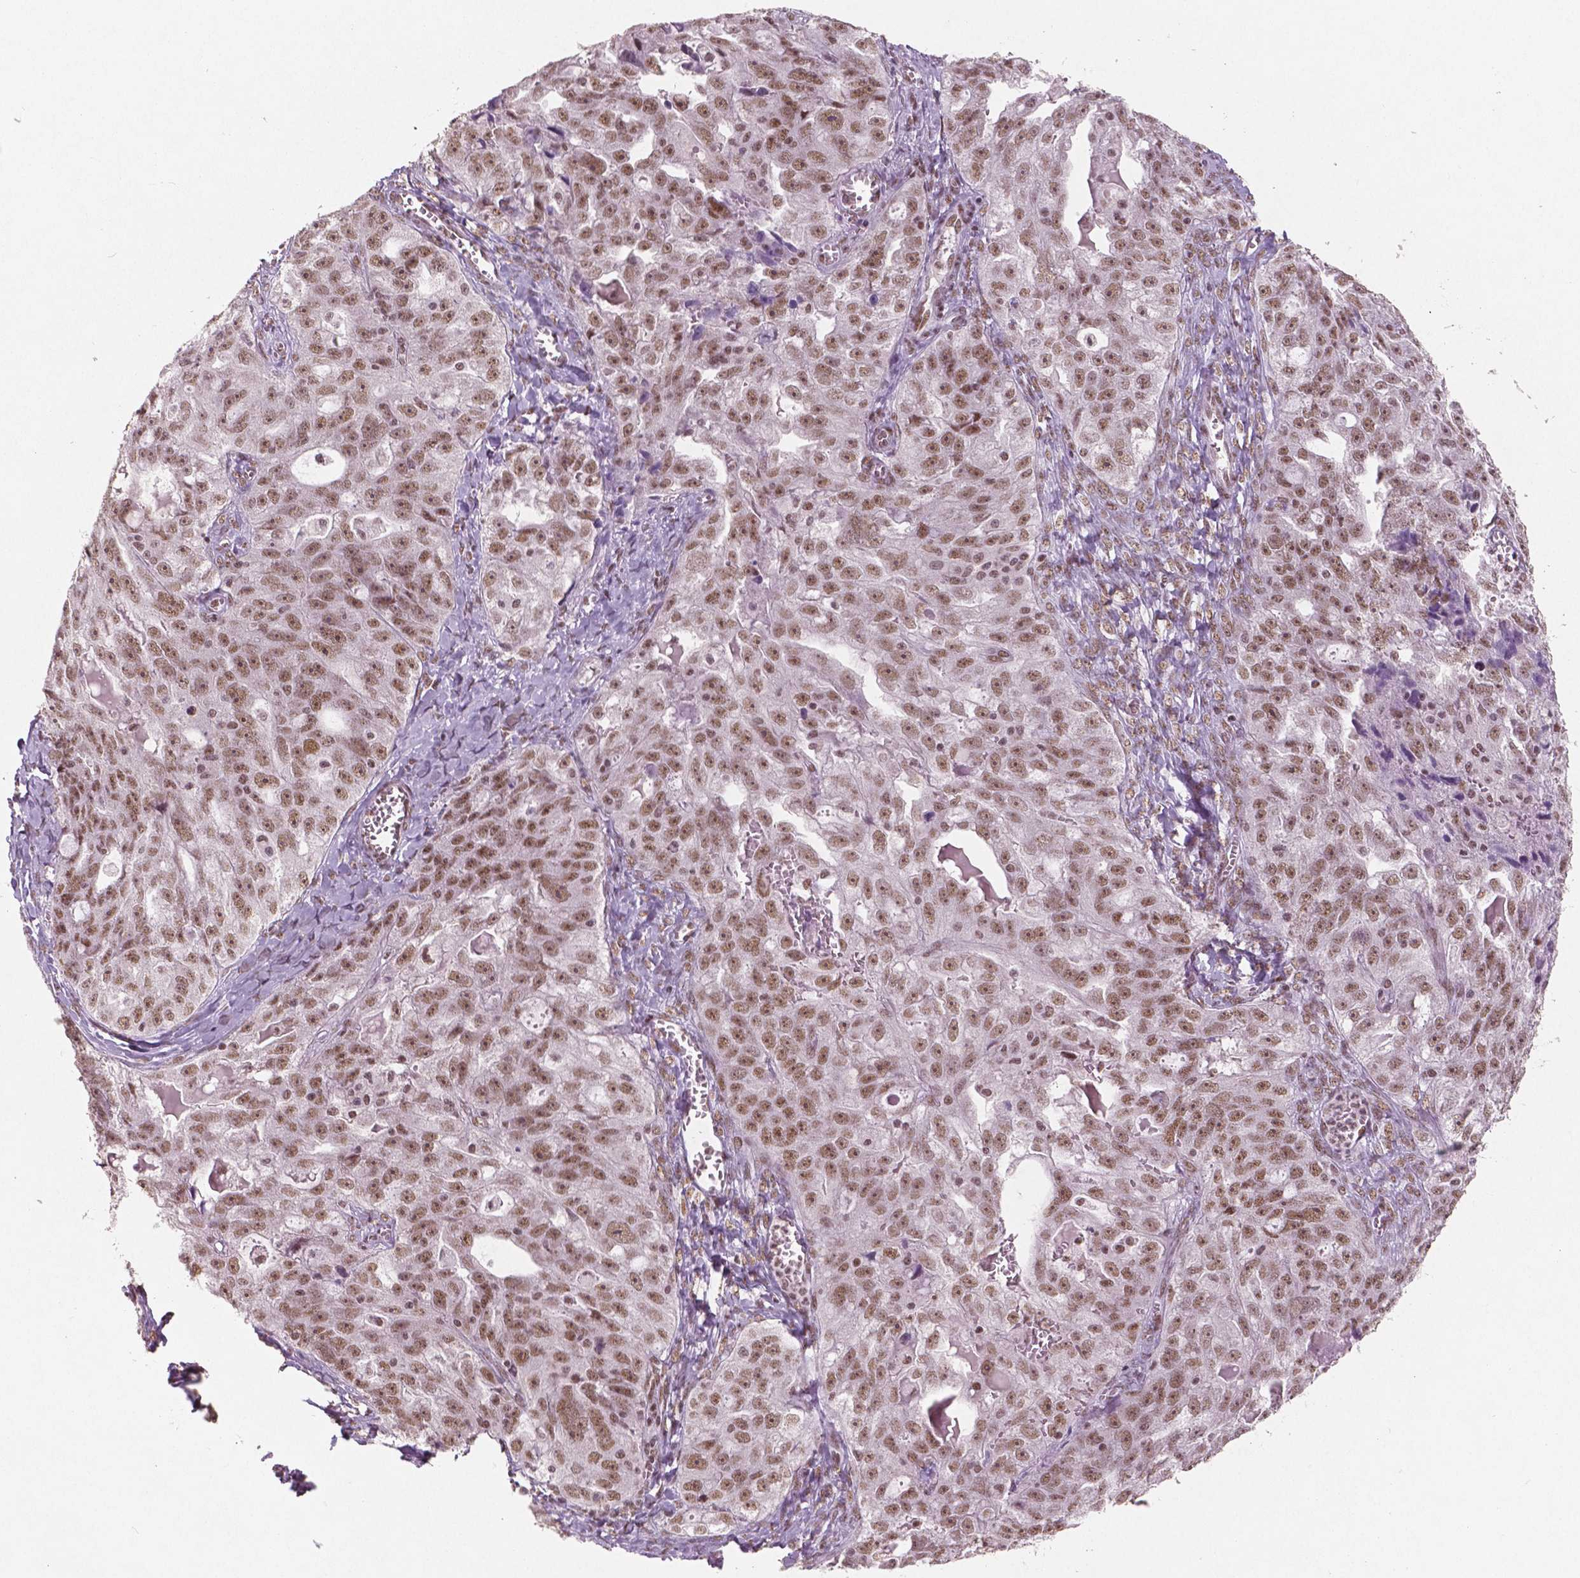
{"staining": {"intensity": "moderate", "quantity": ">75%", "location": "nuclear"}, "tissue": "ovarian cancer", "cell_type": "Tumor cells", "image_type": "cancer", "snomed": [{"axis": "morphology", "description": "Cystadenocarcinoma, serous, NOS"}, {"axis": "topography", "description": "Ovary"}], "caption": "A medium amount of moderate nuclear expression is identified in about >75% of tumor cells in ovarian cancer (serous cystadenocarcinoma) tissue.", "gene": "BRD4", "patient": {"sex": "female", "age": 51}}